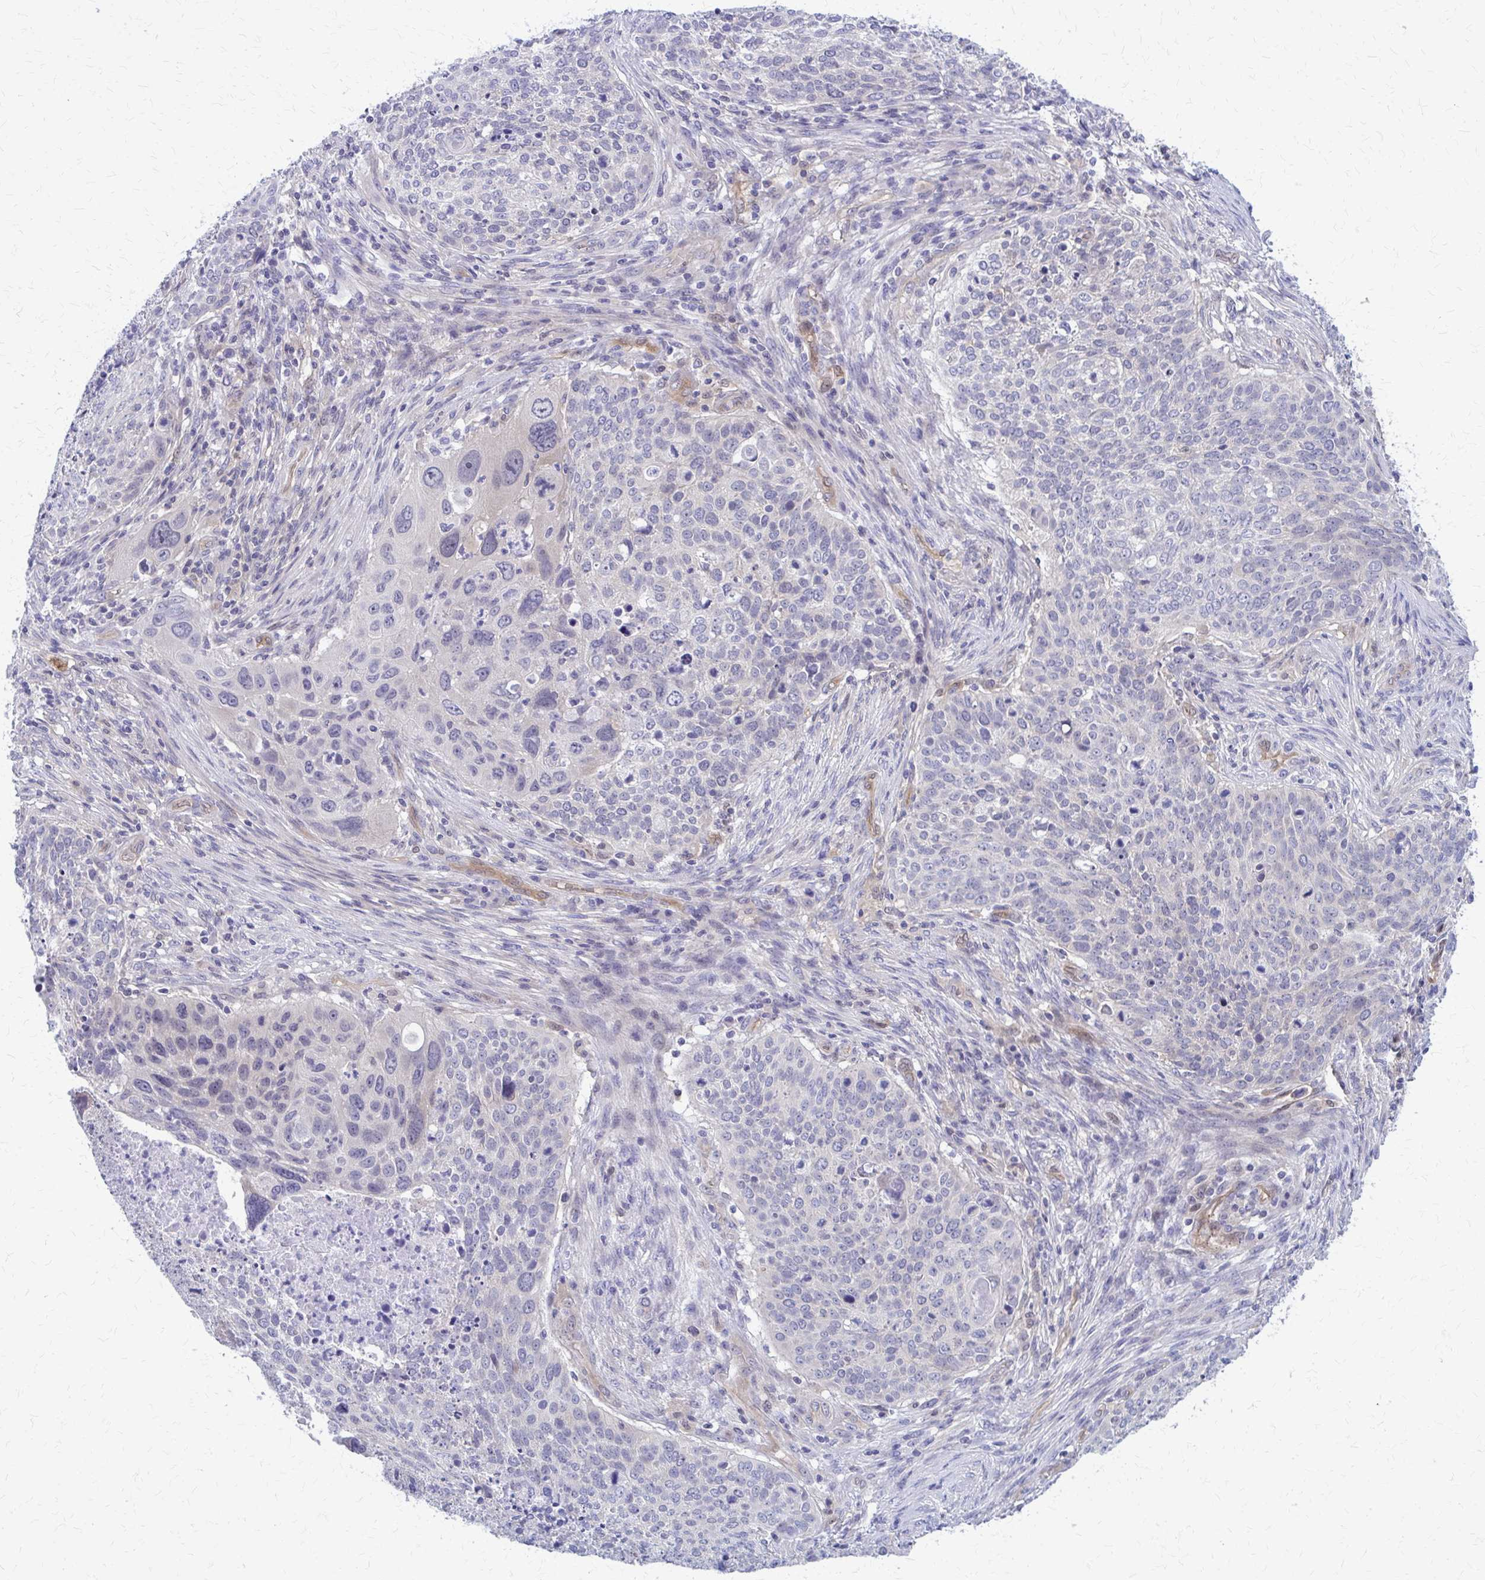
{"staining": {"intensity": "negative", "quantity": "none", "location": "none"}, "tissue": "lung cancer", "cell_type": "Tumor cells", "image_type": "cancer", "snomed": [{"axis": "morphology", "description": "Squamous cell carcinoma, NOS"}, {"axis": "topography", "description": "Lung"}], "caption": "Lung squamous cell carcinoma was stained to show a protein in brown. There is no significant expression in tumor cells.", "gene": "CLIC2", "patient": {"sex": "male", "age": 63}}